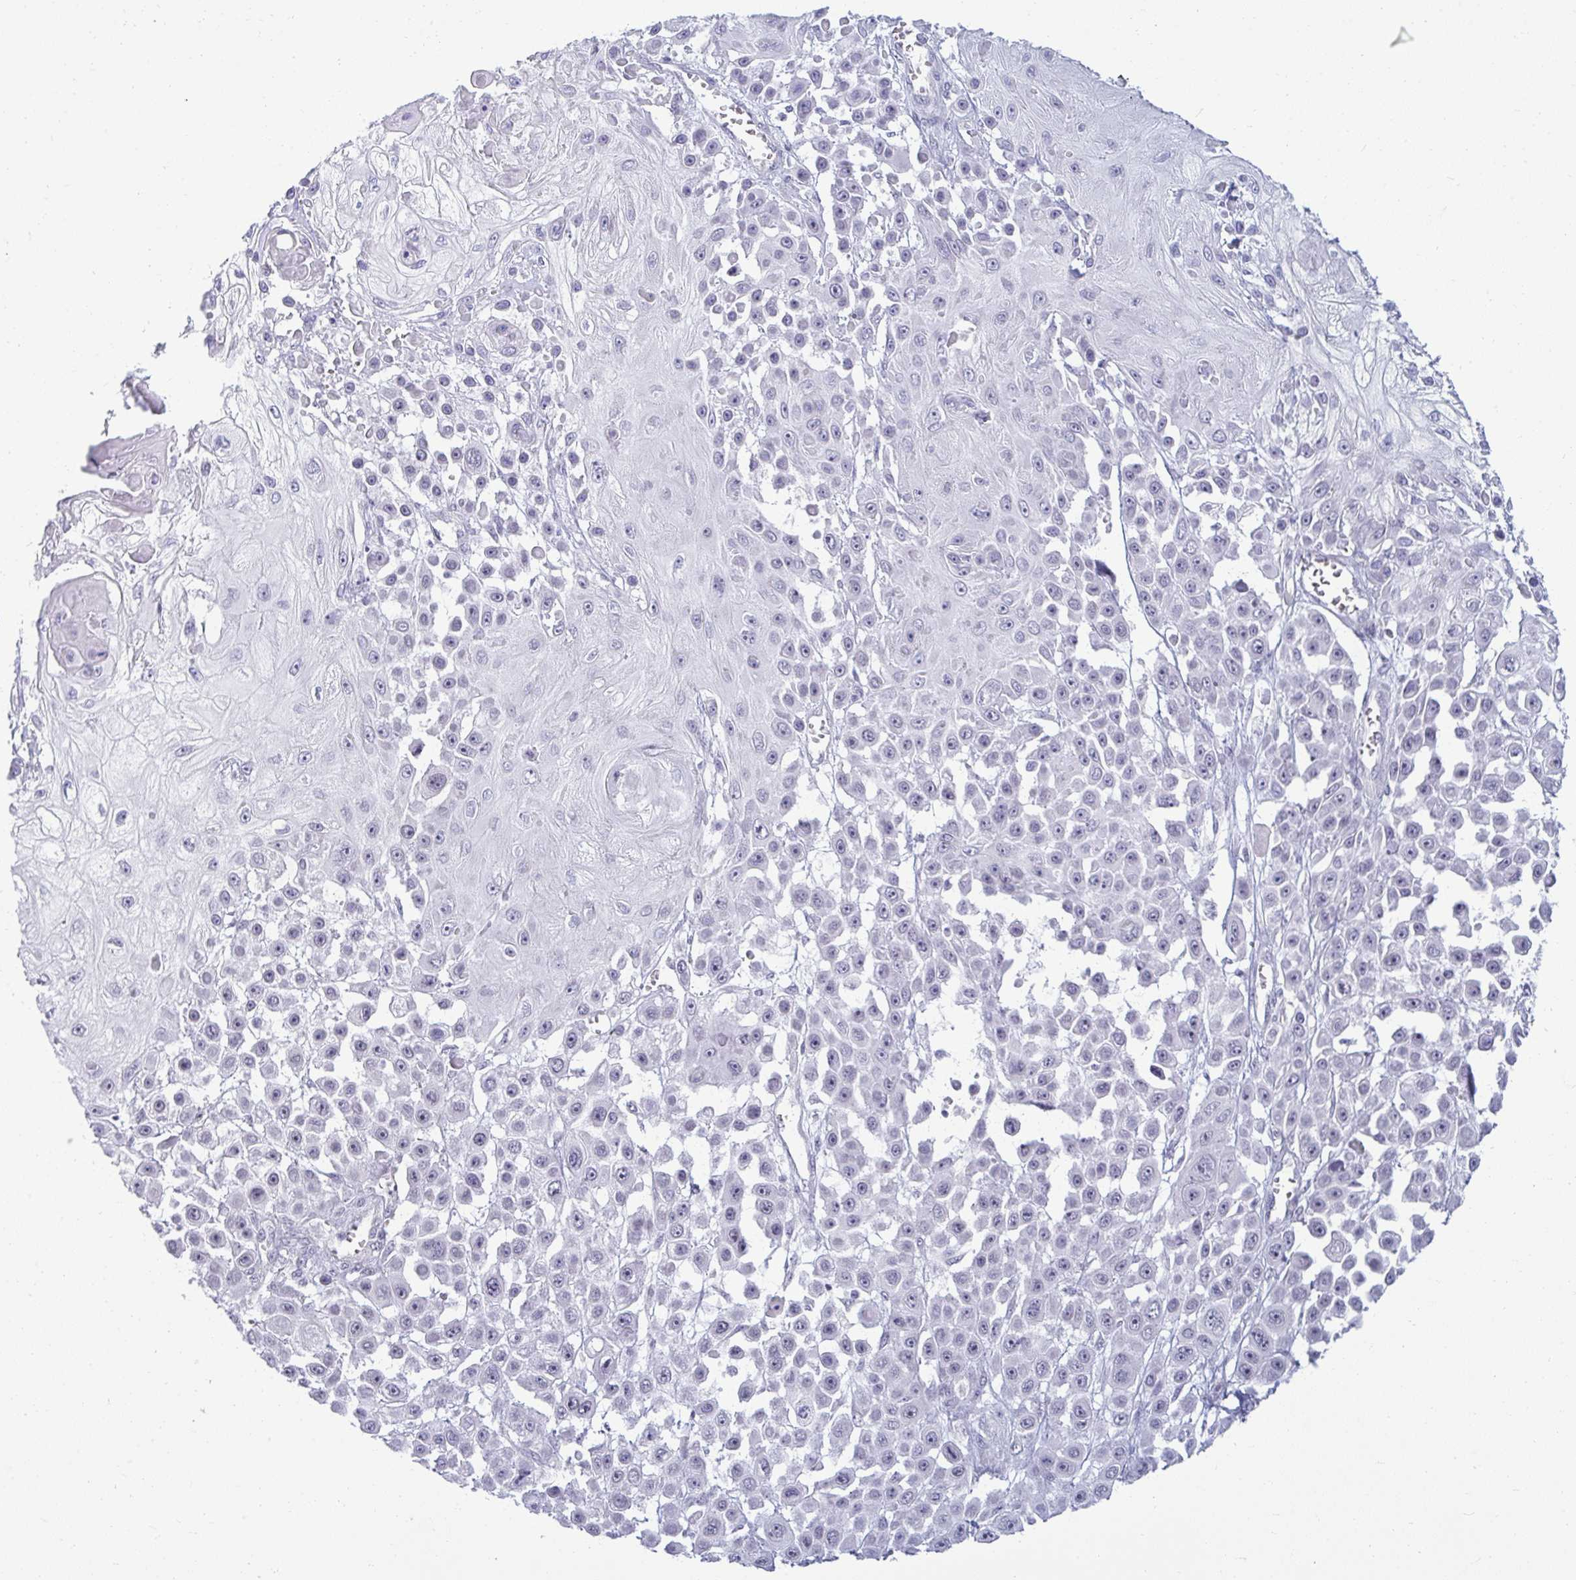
{"staining": {"intensity": "negative", "quantity": "none", "location": "none"}, "tissue": "skin cancer", "cell_type": "Tumor cells", "image_type": "cancer", "snomed": [{"axis": "morphology", "description": "Squamous cell carcinoma, NOS"}, {"axis": "topography", "description": "Skin"}], "caption": "A high-resolution micrograph shows IHC staining of skin cancer (squamous cell carcinoma), which displays no significant positivity in tumor cells.", "gene": "RNASEH1", "patient": {"sex": "male", "age": 67}}